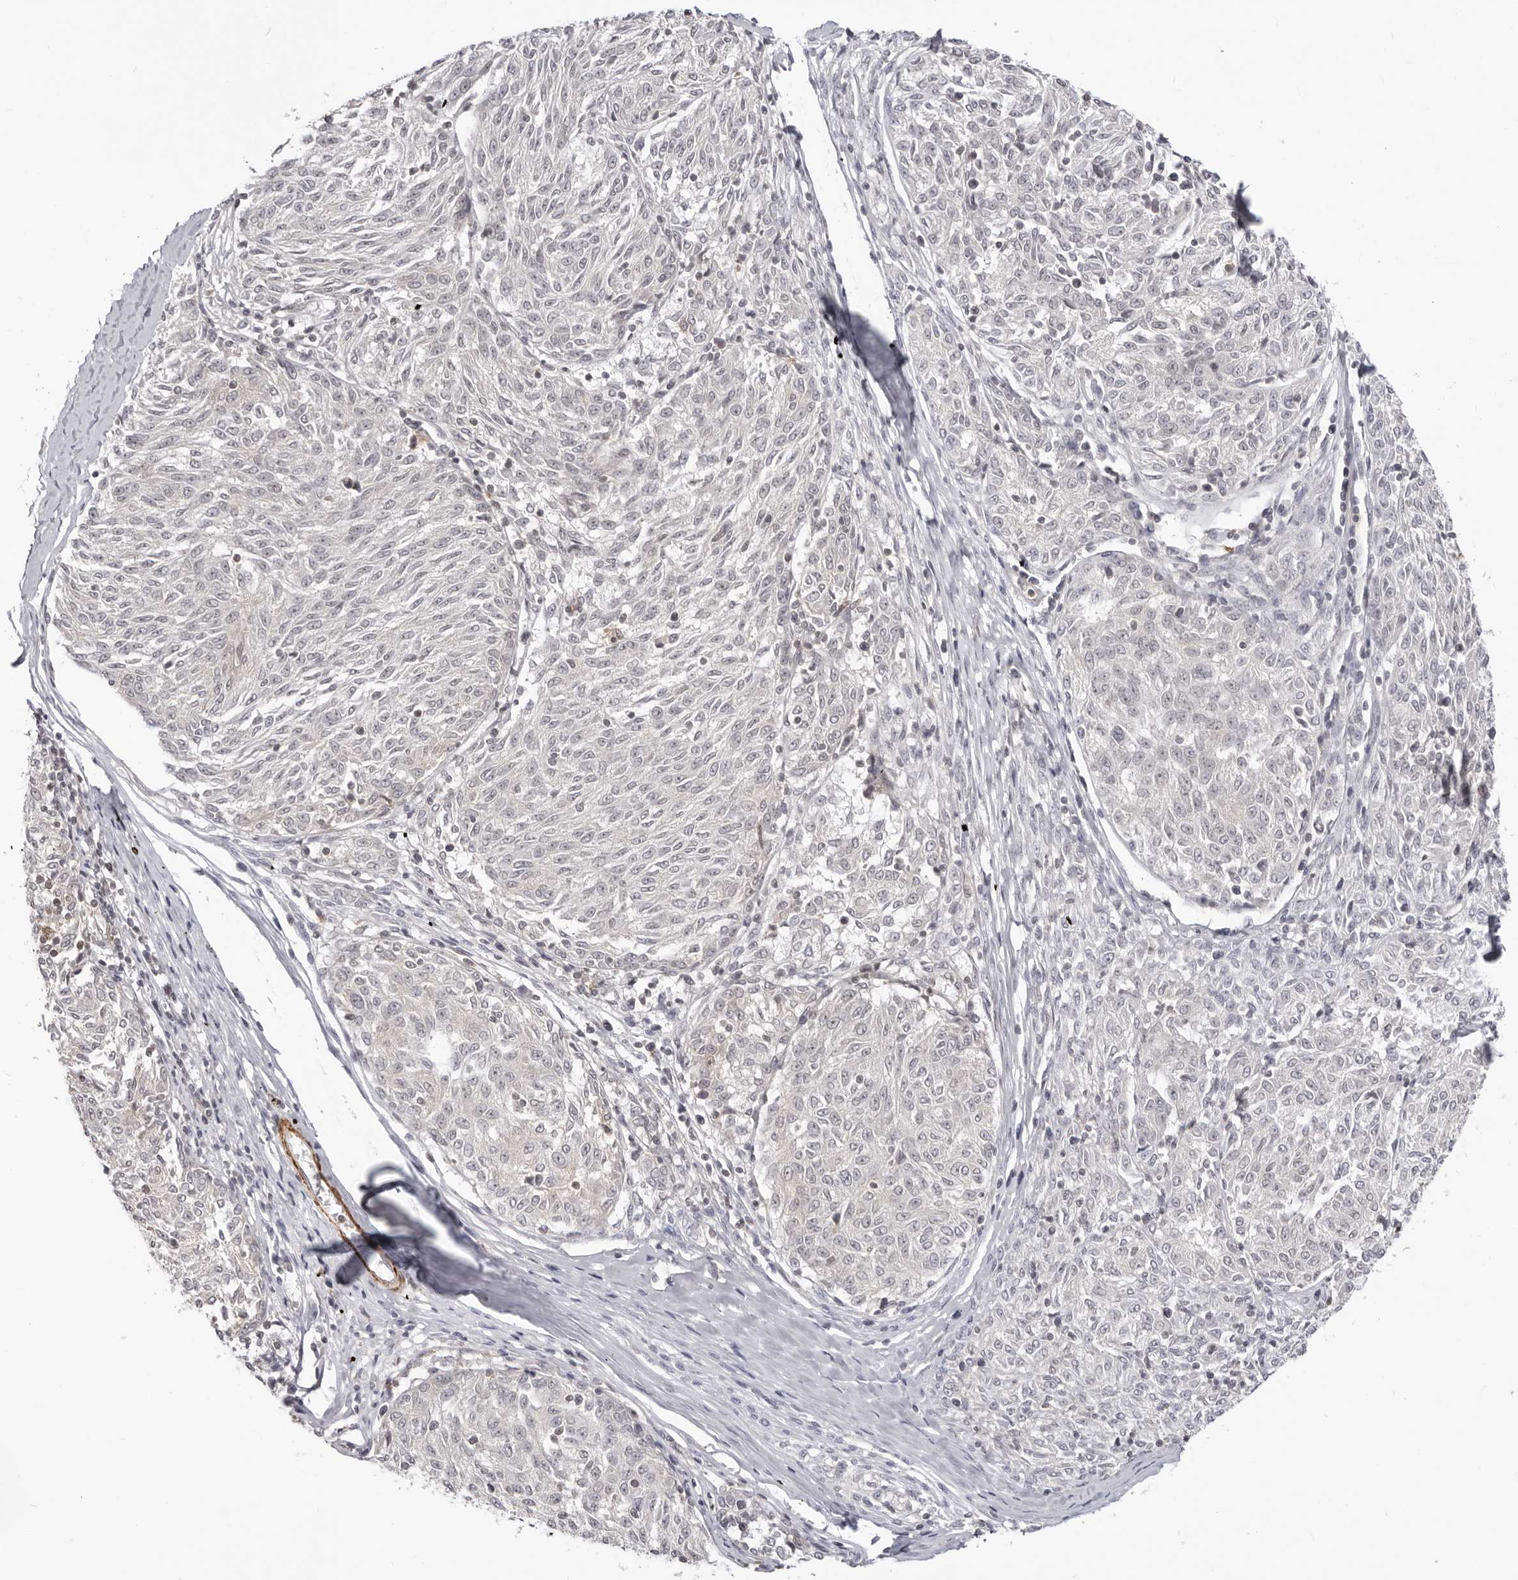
{"staining": {"intensity": "negative", "quantity": "none", "location": "none"}, "tissue": "melanoma", "cell_type": "Tumor cells", "image_type": "cancer", "snomed": [{"axis": "morphology", "description": "Malignant melanoma, NOS"}, {"axis": "topography", "description": "Skin"}], "caption": "There is no significant positivity in tumor cells of melanoma. (IHC, brightfield microscopy, high magnification).", "gene": "UNK", "patient": {"sex": "female", "age": 72}}